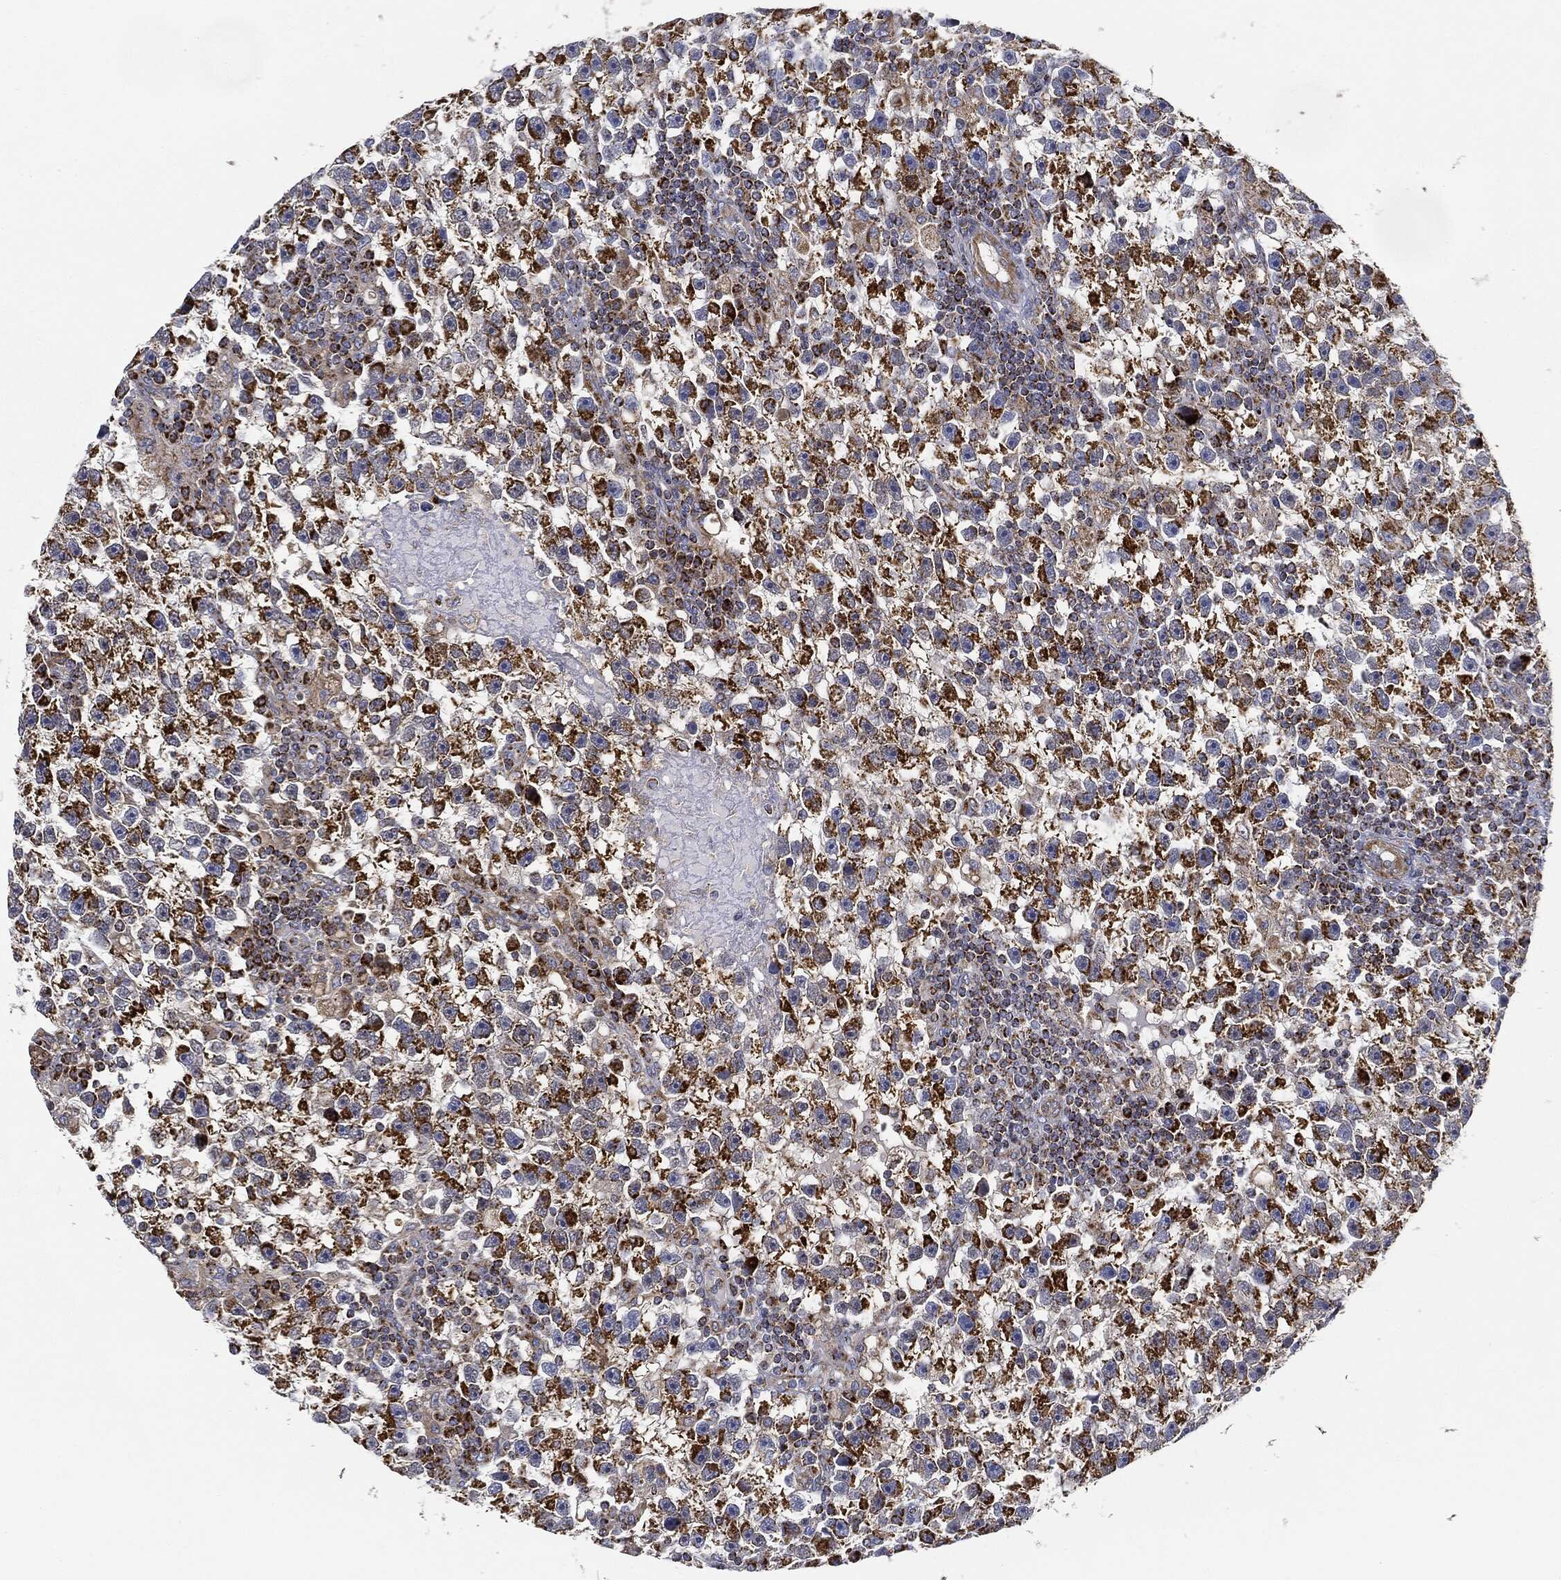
{"staining": {"intensity": "strong", "quantity": ">75%", "location": "cytoplasmic/membranous"}, "tissue": "testis cancer", "cell_type": "Tumor cells", "image_type": "cancer", "snomed": [{"axis": "morphology", "description": "Seminoma, NOS"}, {"axis": "topography", "description": "Testis"}], "caption": "This photomicrograph displays IHC staining of human seminoma (testis), with high strong cytoplasmic/membranous positivity in approximately >75% of tumor cells.", "gene": "CAPN15", "patient": {"sex": "male", "age": 47}}